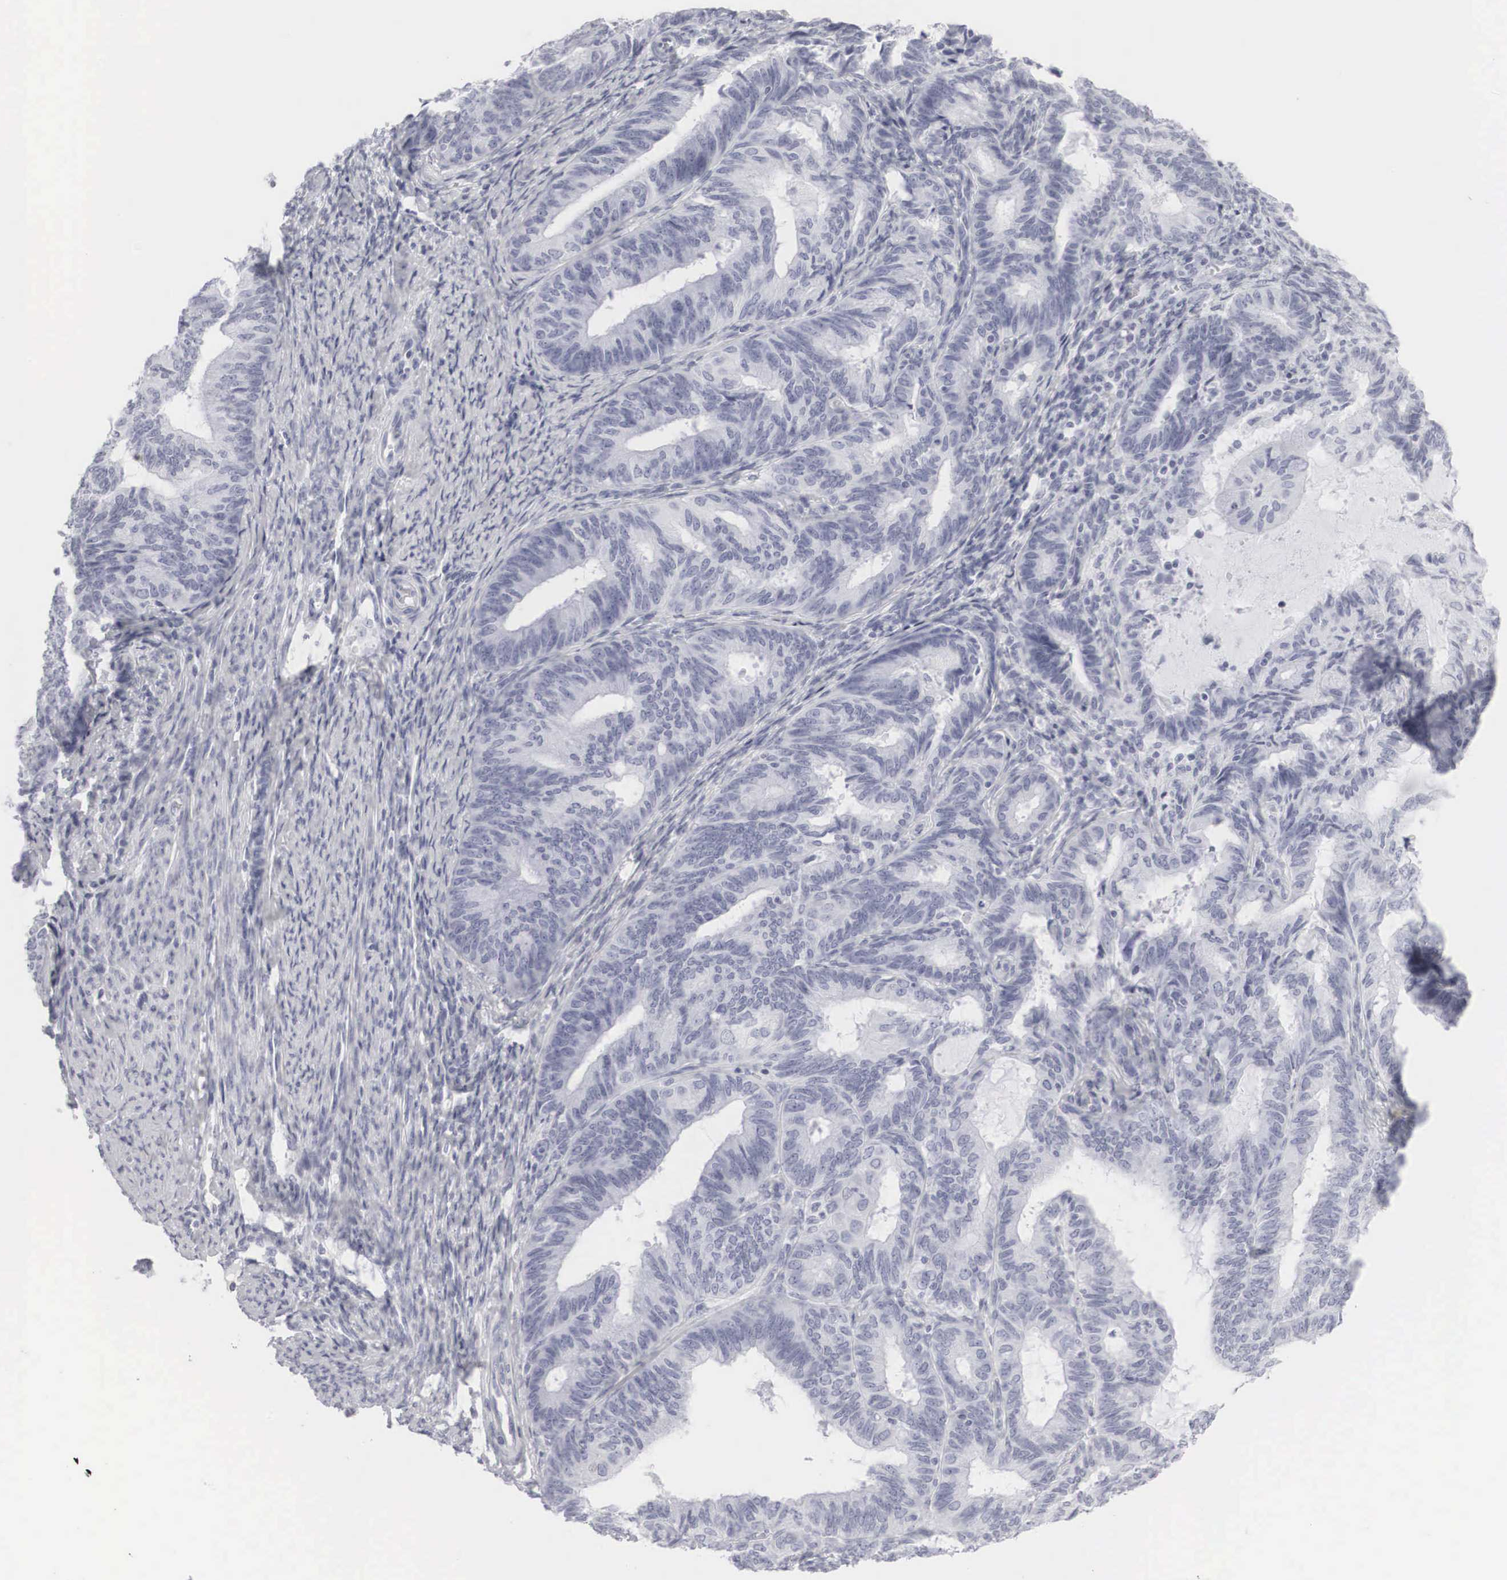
{"staining": {"intensity": "negative", "quantity": "none", "location": "none"}, "tissue": "endometrial cancer", "cell_type": "Tumor cells", "image_type": "cancer", "snomed": [{"axis": "morphology", "description": "Adenocarcinoma, NOS"}, {"axis": "topography", "description": "Endometrium"}], "caption": "DAB (3,3'-diaminobenzidine) immunohistochemical staining of human endometrial cancer (adenocarcinoma) displays no significant positivity in tumor cells.", "gene": "KRT14", "patient": {"sex": "female", "age": 63}}